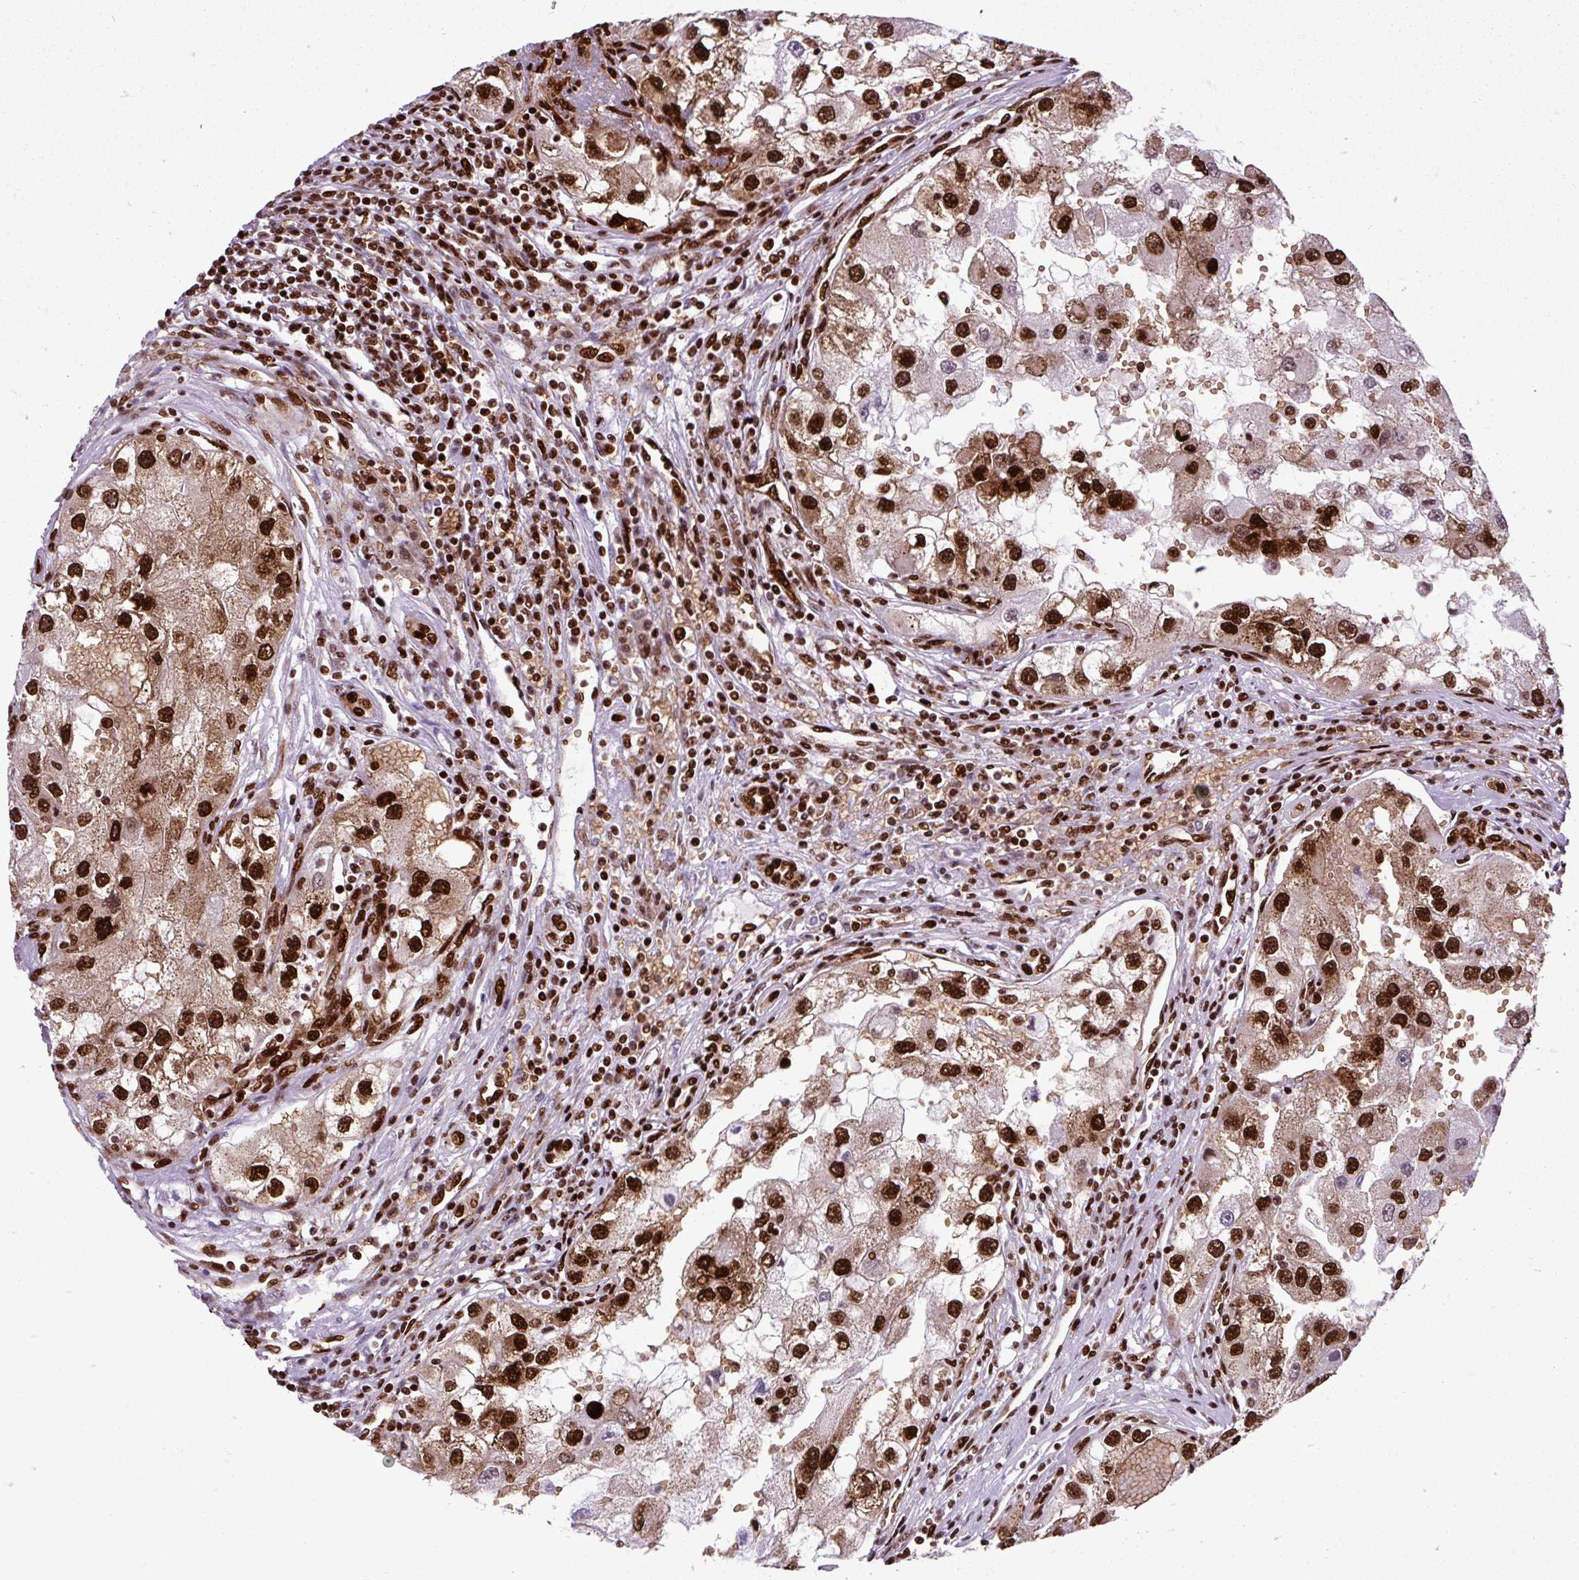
{"staining": {"intensity": "strong", "quantity": ">75%", "location": "nuclear"}, "tissue": "renal cancer", "cell_type": "Tumor cells", "image_type": "cancer", "snomed": [{"axis": "morphology", "description": "Adenocarcinoma, NOS"}, {"axis": "topography", "description": "Kidney"}], "caption": "A brown stain highlights strong nuclear staining of a protein in adenocarcinoma (renal) tumor cells.", "gene": "FUS", "patient": {"sex": "male", "age": 63}}